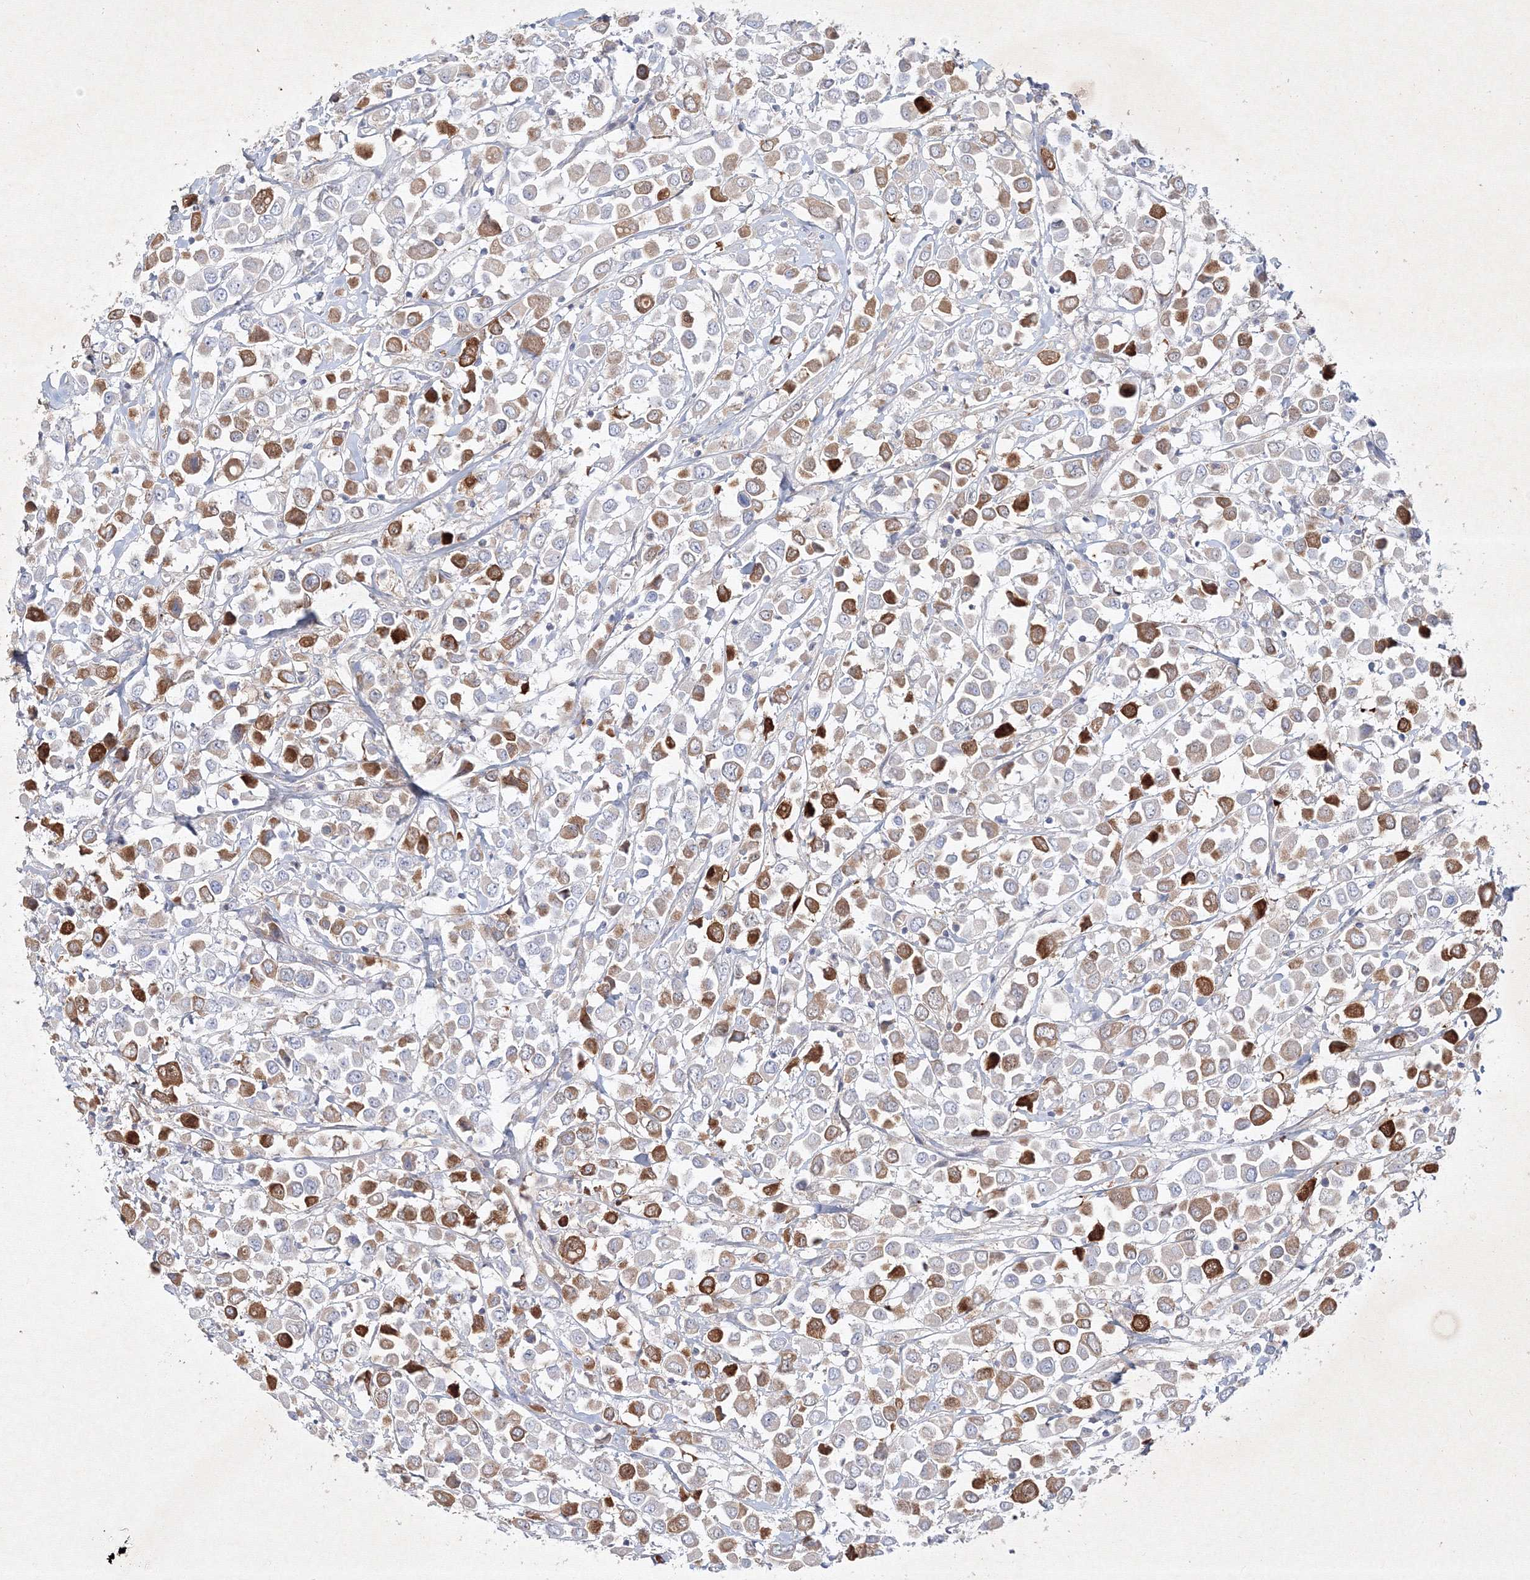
{"staining": {"intensity": "moderate", "quantity": "25%-75%", "location": "cytoplasmic/membranous"}, "tissue": "breast cancer", "cell_type": "Tumor cells", "image_type": "cancer", "snomed": [{"axis": "morphology", "description": "Duct carcinoma"}, {"axis": "topography", "description": "Breast"}], "caption": "Immunohistochemical staining of human breast cancer (invasive ductal carcinoma) demonstrates medium levels of moderate cytoplasmic/membranous protein positivity in about 25%-75% of tumor cells.", "gene": "CXXC4", "patient": {"sex": "female", "age": 61}}